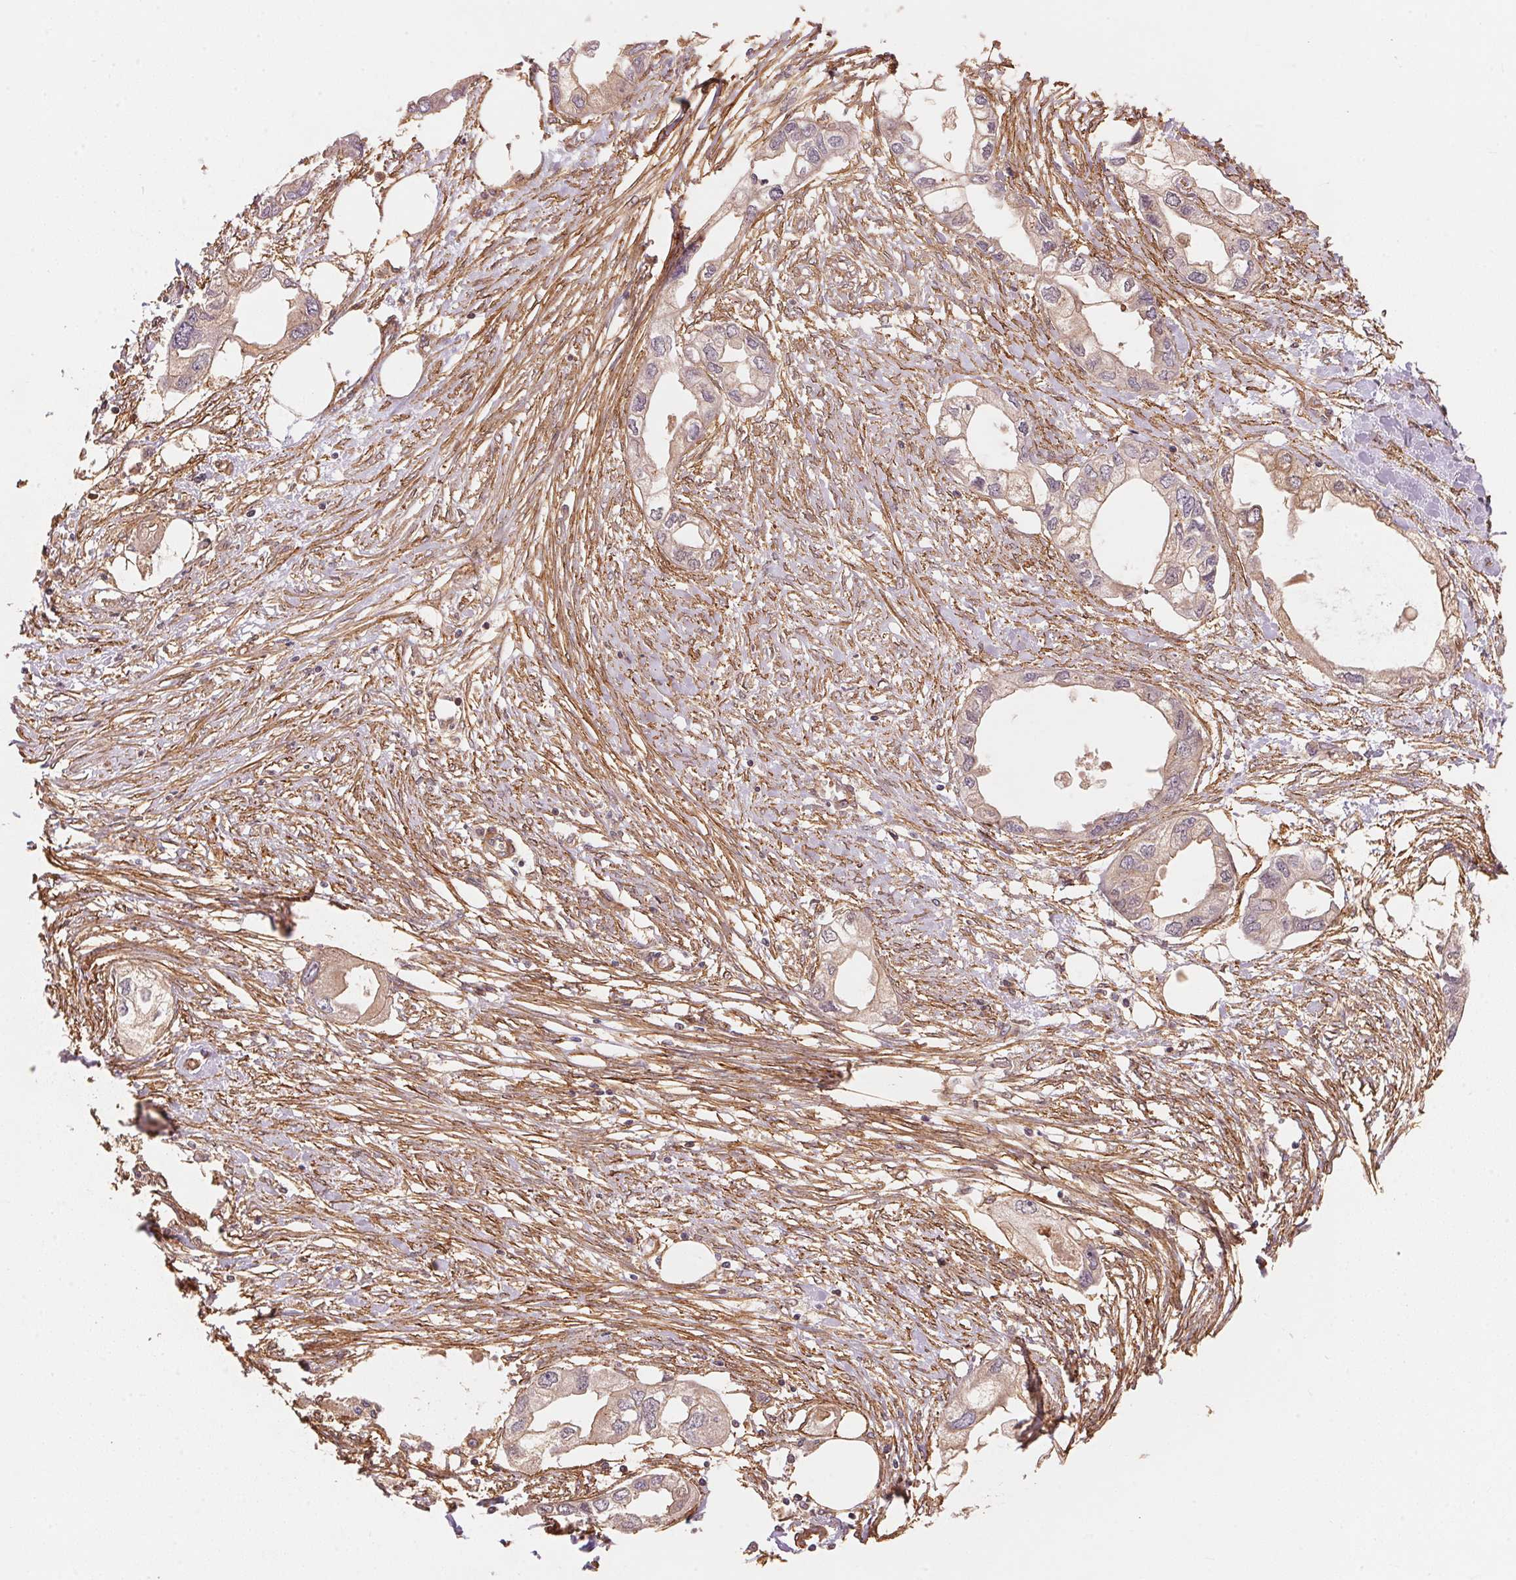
{"staining": {"intensity": "negative", "quantity": "none", "location": "none"}, "tissue": "endometrial cancer", "cell_type": "Tumor cells", "image_type": "cancer", "snomed": [{"axis": "morphology", "description": "Adenocarcinoma, NOS"}, {"axis": "morphology", "description": "Adenocarcinoma, metastatic, NOS"}, {"axis": "topography", "description": "Adipose tissue"}, {"axis": "topography", "description": "Endometrium"}], "caption": "Immunohistochemistry of endometrial cancer (adenocarcinoma) demonstrates no positivity in tumor cells.", "gene": "TNIP2", "patient": {"sex": "female", "age": 67}}